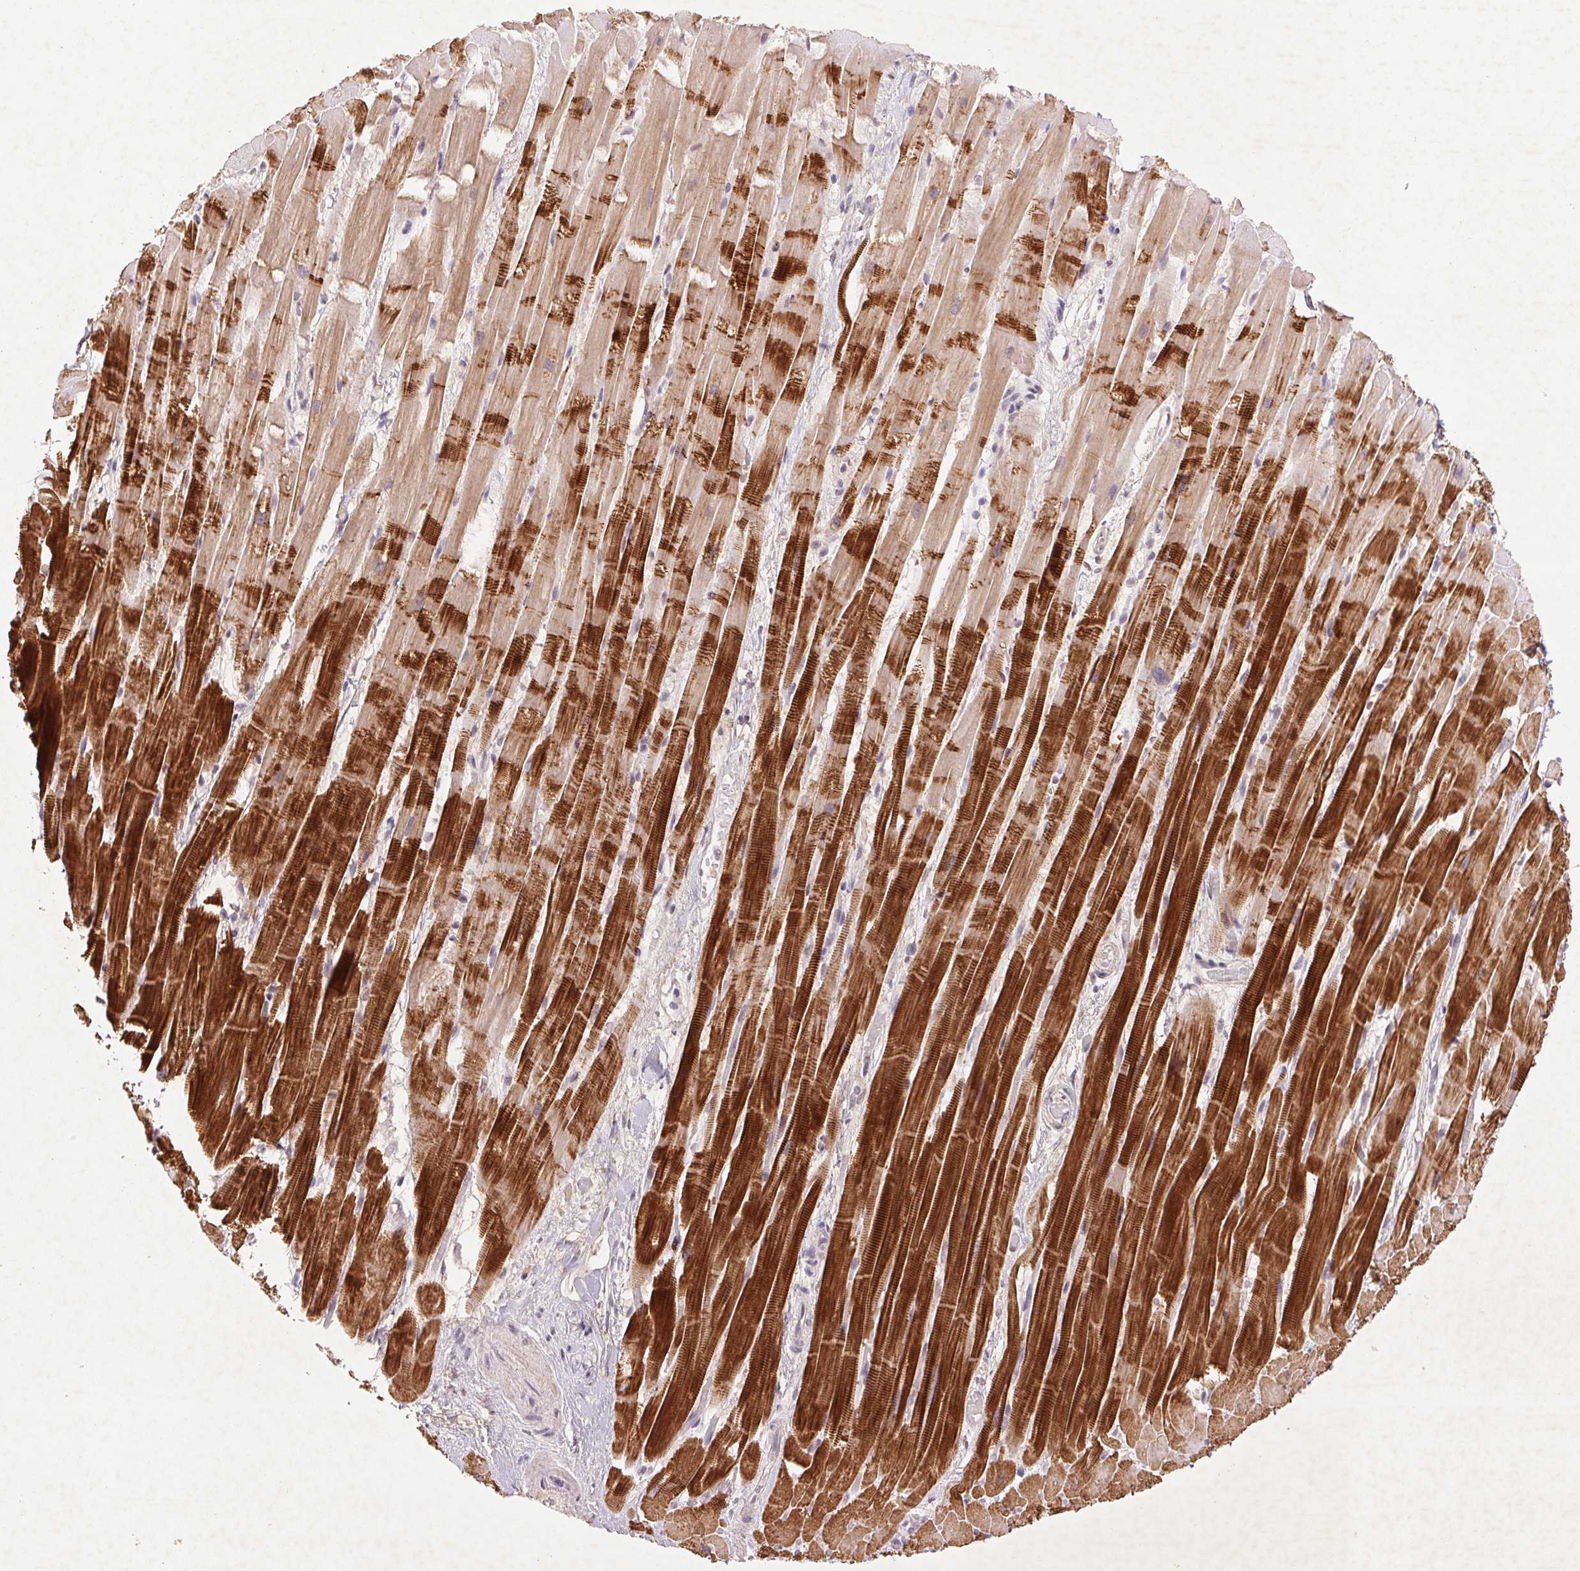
{"staining": {"intensity": "strong", "quantity": "25%-75%", "location": "cytoplasmic/membranous"}, "tissue": "heart muscle", "cell_type": "Cardiomyocytes", "image_type": "normal", "snomed": [{"axis": "morphology", "description": "Normal tissue, NOS"}, {"axis": "topography", "description": "Heart"}], "caption": "Protein staining of benign heart muscle reveals strong cytoplasmic/membranous positivity in about 25%-75% of cardiomyocytes. (brown staining indicates protein expression, while blue staining denotes nuclei).", "gene": "FAM168B", "patient": {"sex": "male", "age": 37}}